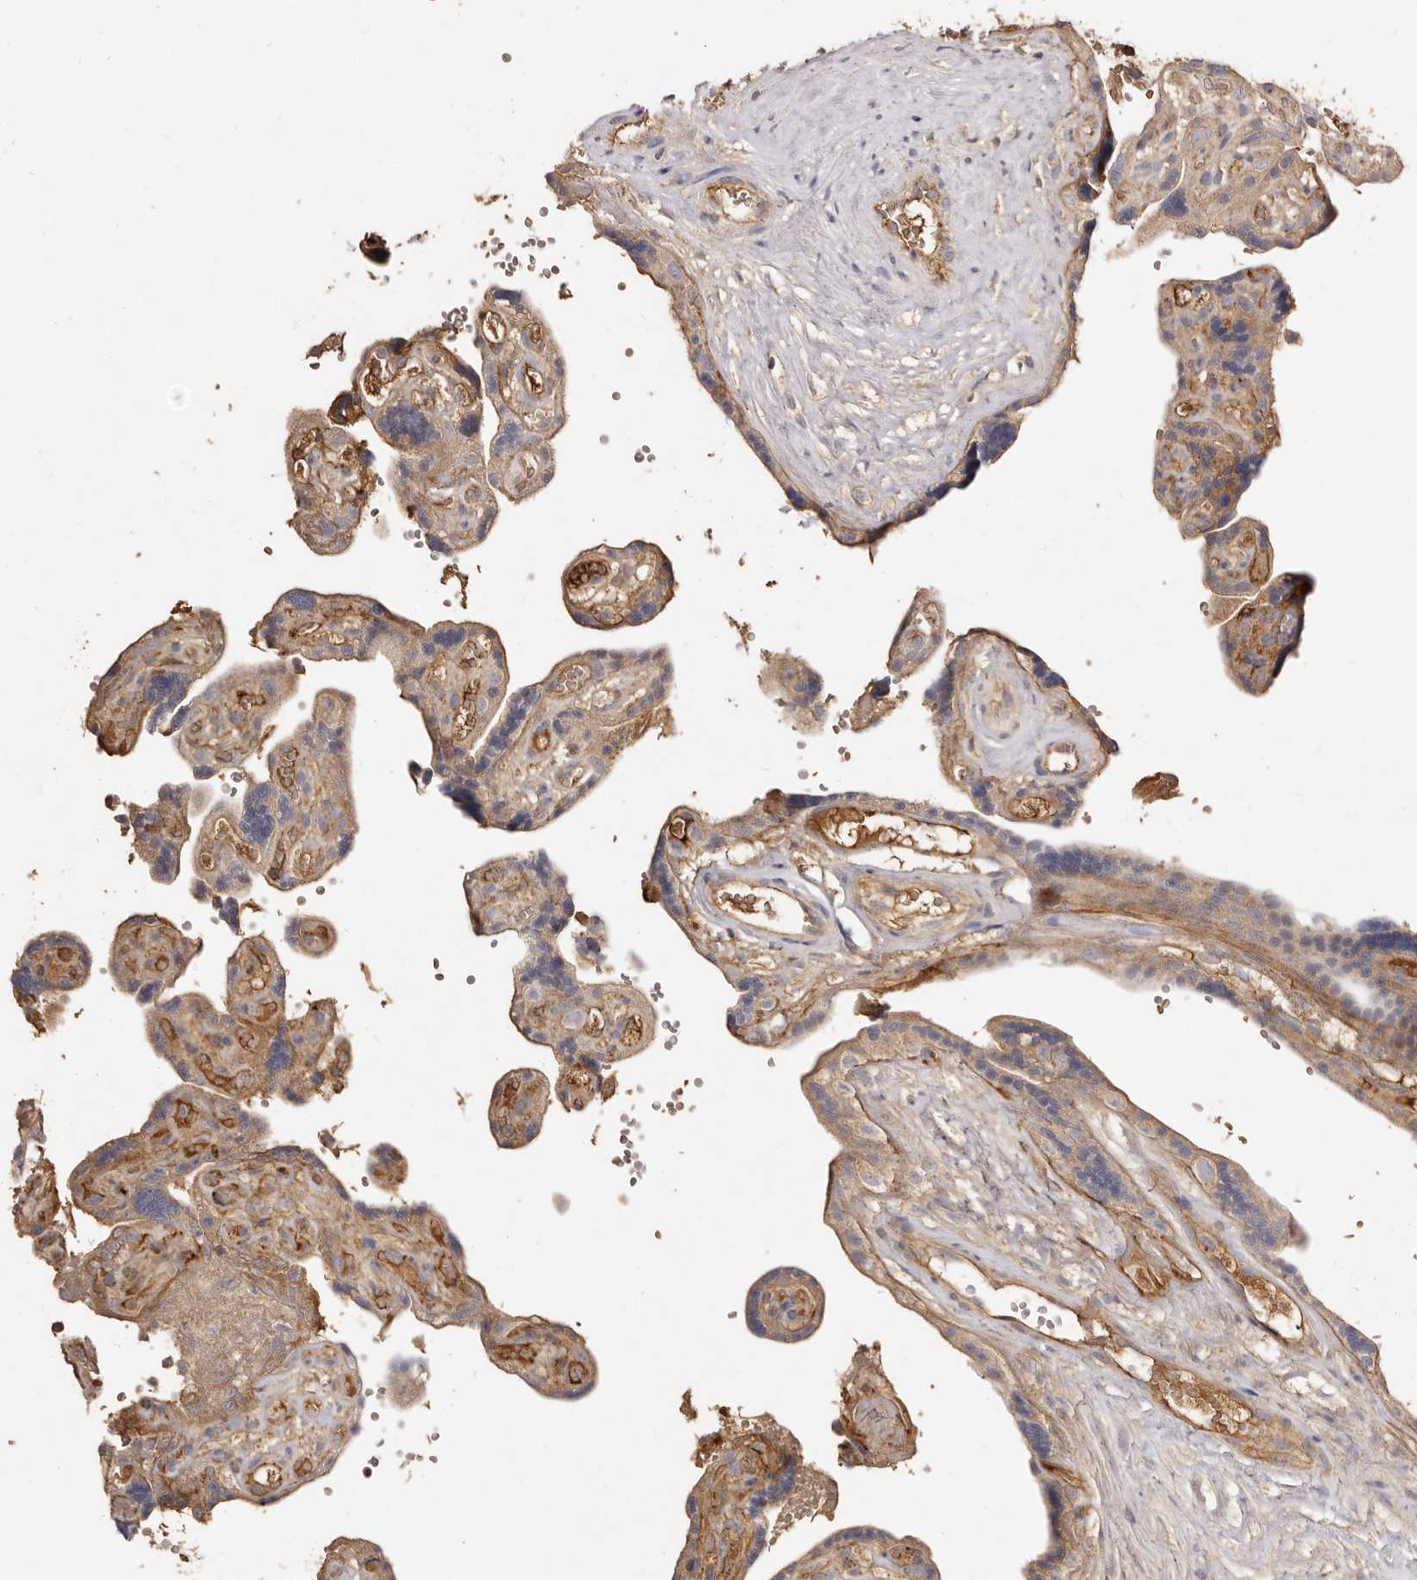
{"staining": {"intensity": "strong", "quantity": "25%-75%", "location": "cytoplasmic/membranous"}, "tissue": "placenta", "cell_type": "Decidual cells", "image_type": "normal", "snomed": [{"axis": "morphology", "description": "Normal tissue, NOS"}, {"axis": "topography", "description": "Placenta"}], "caption": "An immunohistochemistry image of benign tissue is shown. Protein staining in brown labels strong cytoplasmic/membranous positivity in placenta within decidual cells.", "gene": "ADAMTS9", "patient": {"sex": "female", "age": 30}}